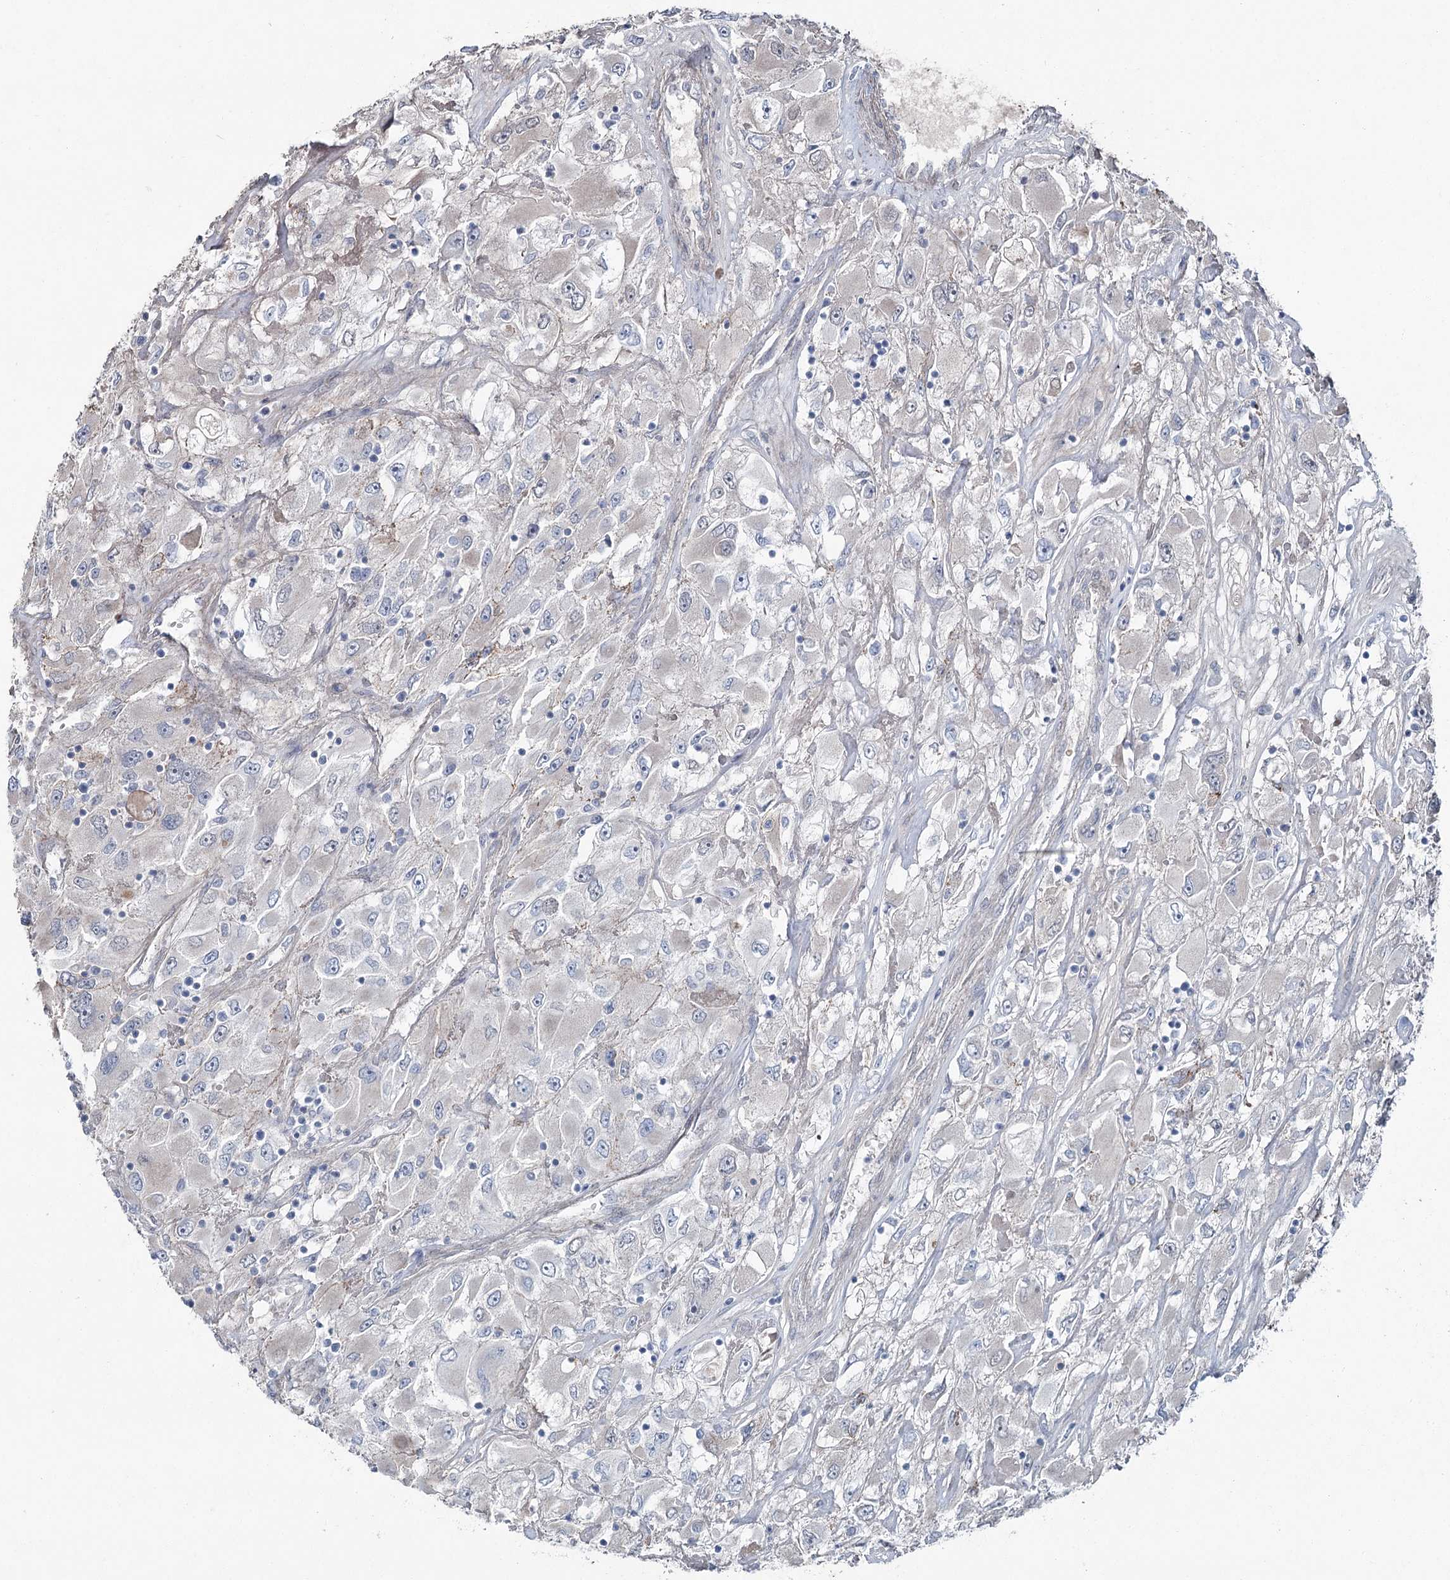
{"staining": {"intensity": "negative", "quantity": "none", "location": "none"}, "tissue": "renal cancer", "cell_type": "Tumor cells", "image_type": "cancer", "snomed": [{"axis": "morphology", "description": "Adenocarcinoma, NOS"}, {"axis": "topography", "description": "Kidney"}], "caption": "Immunohistochemistry (IHC) micrograph of human adenocarcinoma (renal) stained for a protein (brown), which demonstrates no staining in tumor cells. (DAB immunohistochemistry (IHC) visualized using brightfield microscopy, high magnification).", "gene": "FAM120B", "patient": {"sex": "female", "age": 52}}